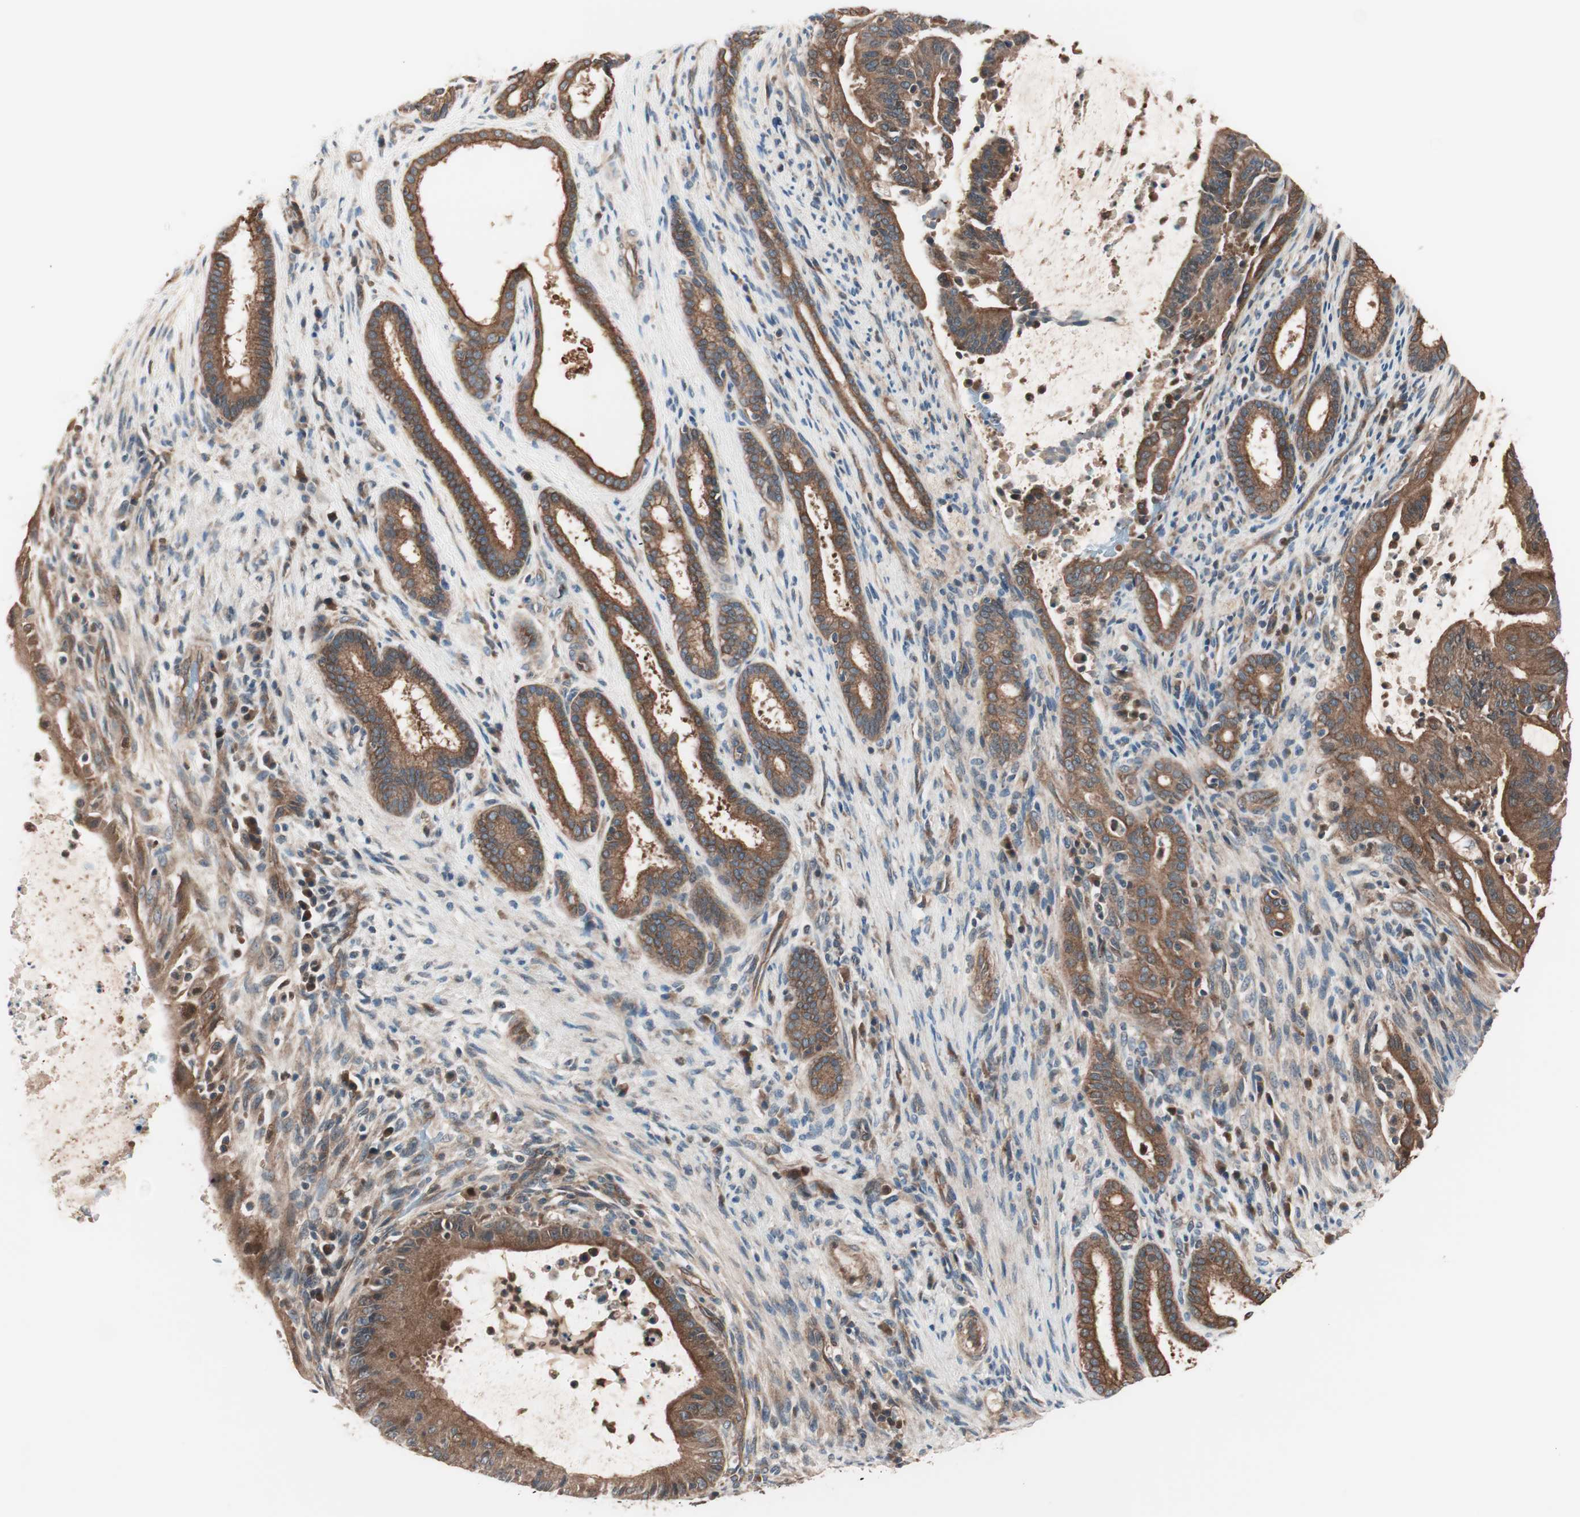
{"staining": {"intensity": "strong", "quantity": ">75%", "location": "cytoplasmic/membranous"}, "tissue": "liver cancer", "cell_type": "Tumor cells", "image_type": "cancer", "snomed": [{"axis": "morphology", "description": "Cholangiocarcinoma"}, {"axis": "topography", "description": "Liver"}], "caption": "Immunohistochemical staining of human liver cancer (cholangiocarcinoma) displays high levels of strong cytoplasmic/membranous protein staining in about >75% of tumor cells. The staining was performed using DAB (3,3'-diaminobenzidine), with brown indicating positive protein expression. Nuclei are stained blue with hematoxylin.", "gene": "TSG101", "patient": {"sex": "female", "age": 73}}